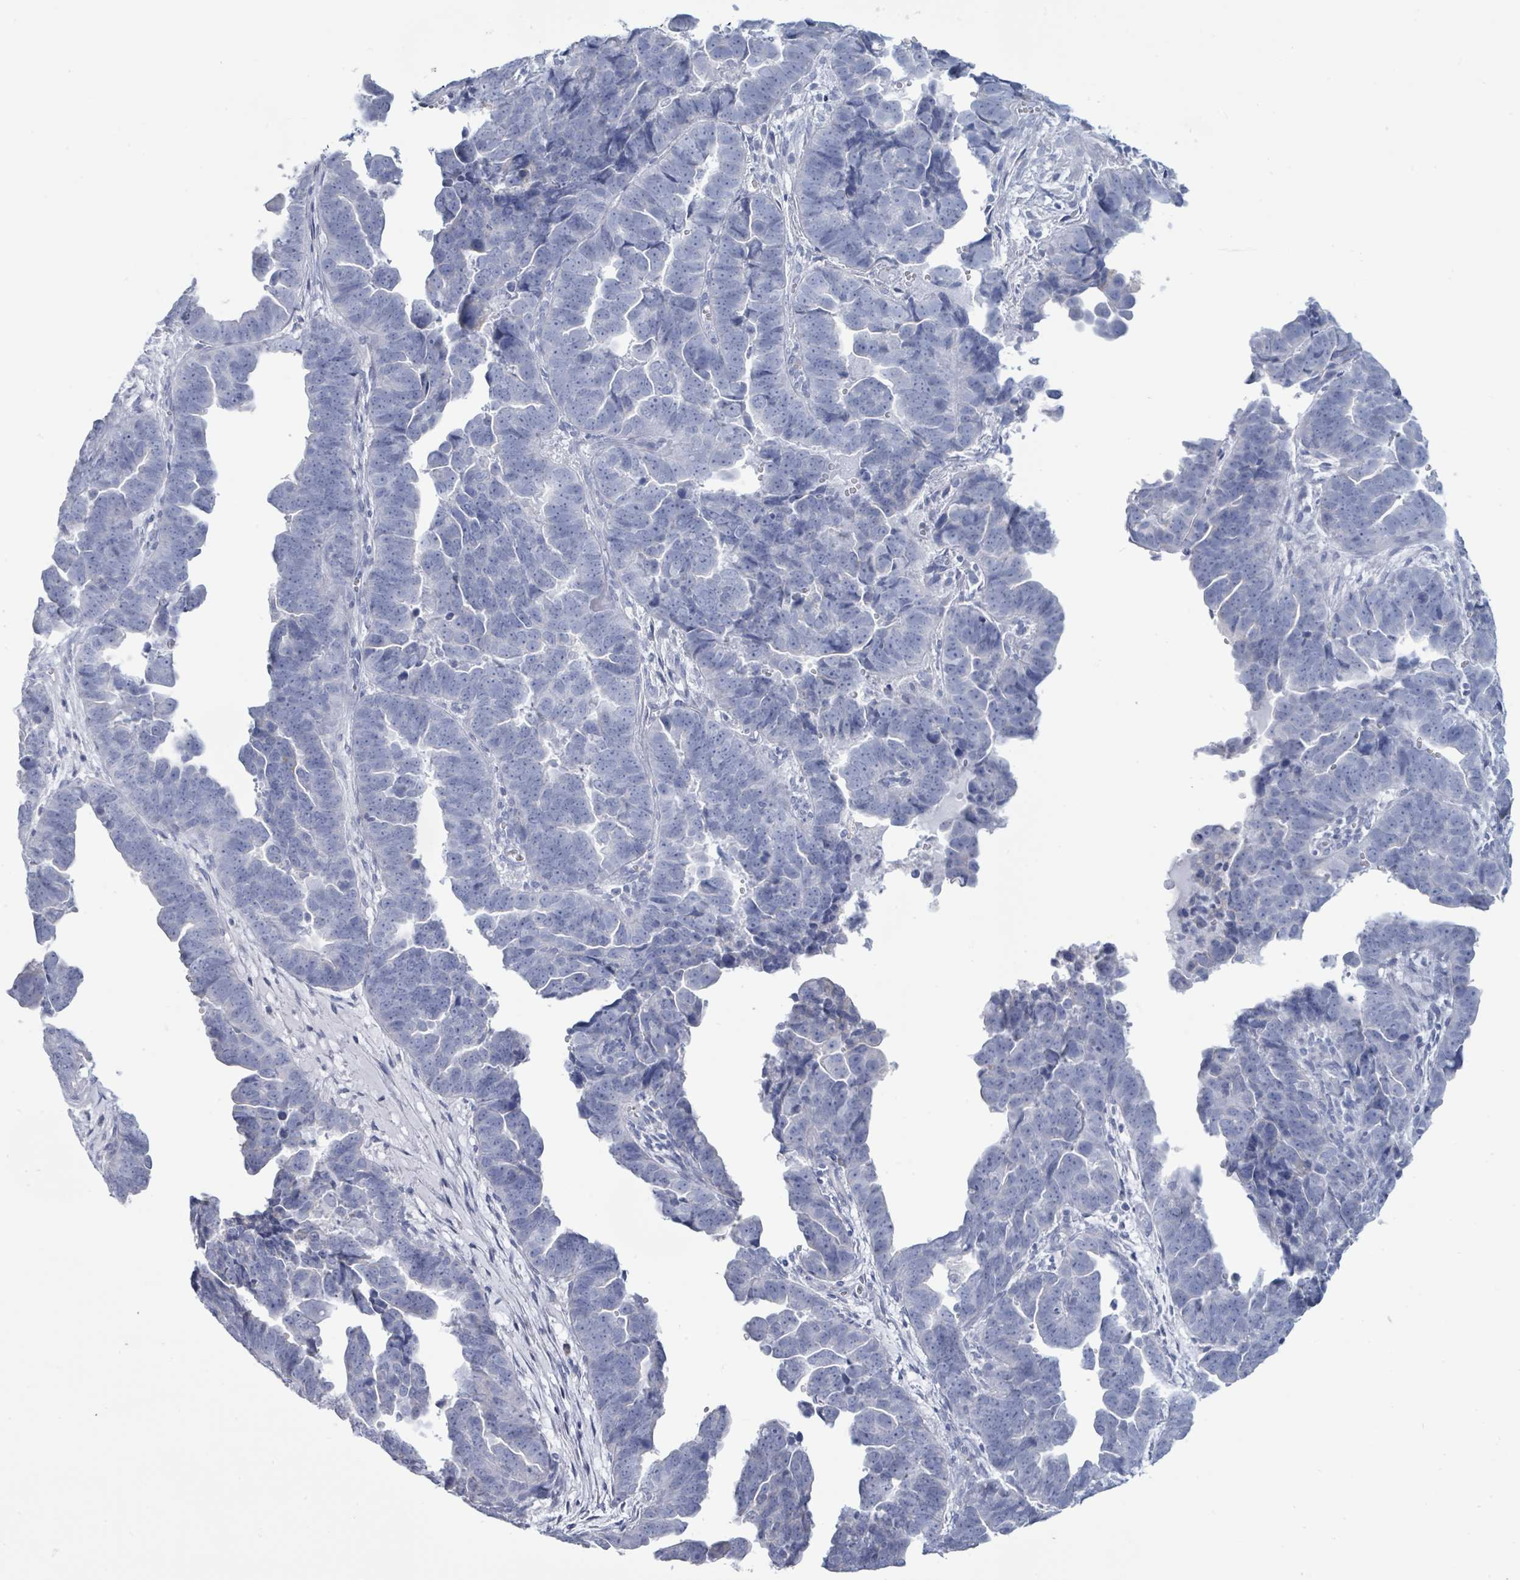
{"staining": {"intensity": "negative", "quantity": "none", "location": "none"}, "tissue": "endometrial cancer", "cell_type": "Tumor cells", "image_type": "cancer", "snomed": [{"axis": "morphology", "description": "Adenocarcinoma, NOS"}, {"axis": "topography", "description": "Endometrium"}], "caption": "Histopathology image shows no significant protein expression in tumor cells of endometrial adenocarcinoma.", "gene": "PGA3", "patient": {"sex": "female", "age": 75}}